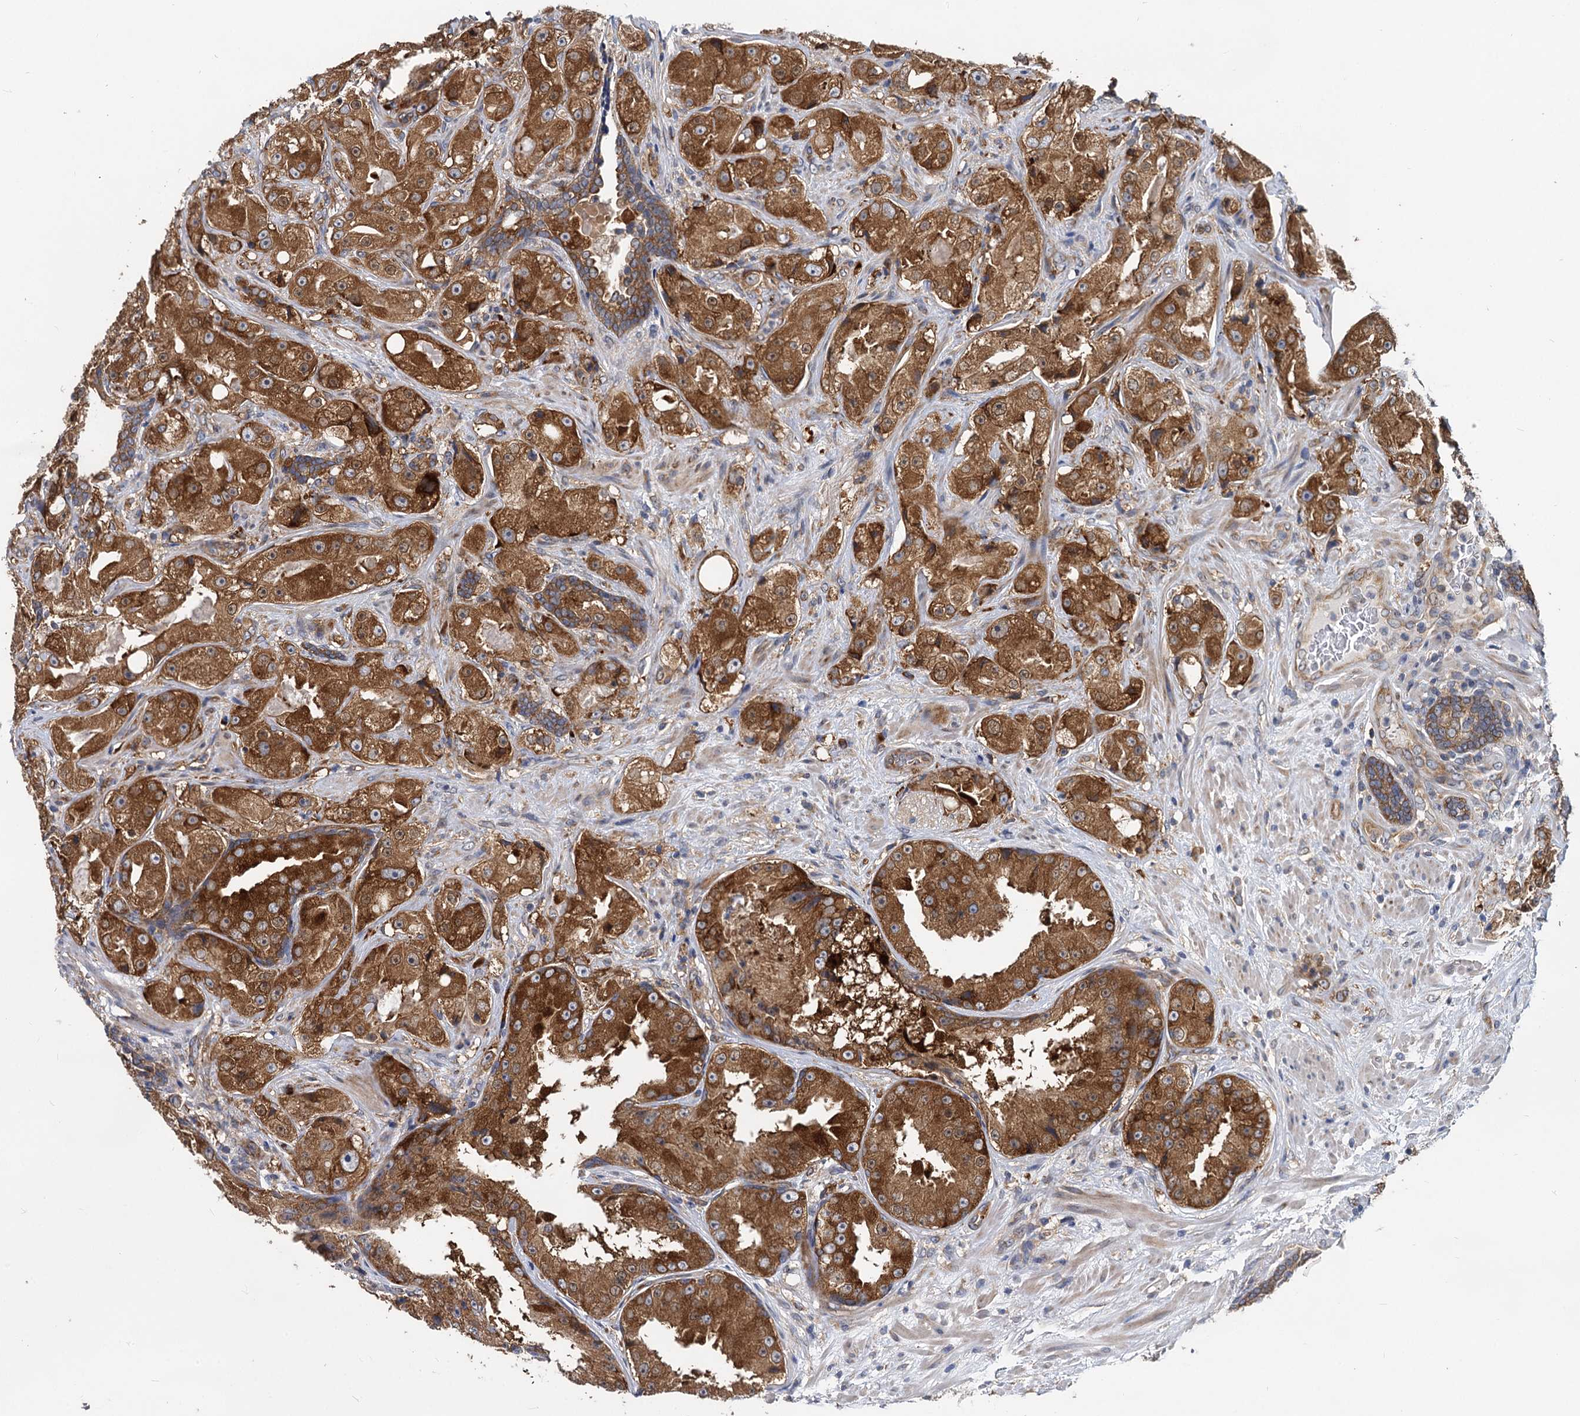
{"staining": {"intensity": "strong", "quantity": ">75%", "location": "cytoplasmic/membranous"}, "tissue": "prostate cancer", "cell_type": "Tumor cells", "image_type": "cancer", "snomed": [{"axis": "morphology", "description": "Adenocarcinoma, High grade"}, {"axis": "topography", "description": "Prostate"}], "caption": "Immunohistochemistry image of high-grade adenocarcinoma (prostate) stained for a protein (brown), which reveals high levels of strong cytoplasmic/membranous positivity in about >75% of tumor cells.", "gene": "EIF2B2", "patient": {"sex": "male", "age": 73}}